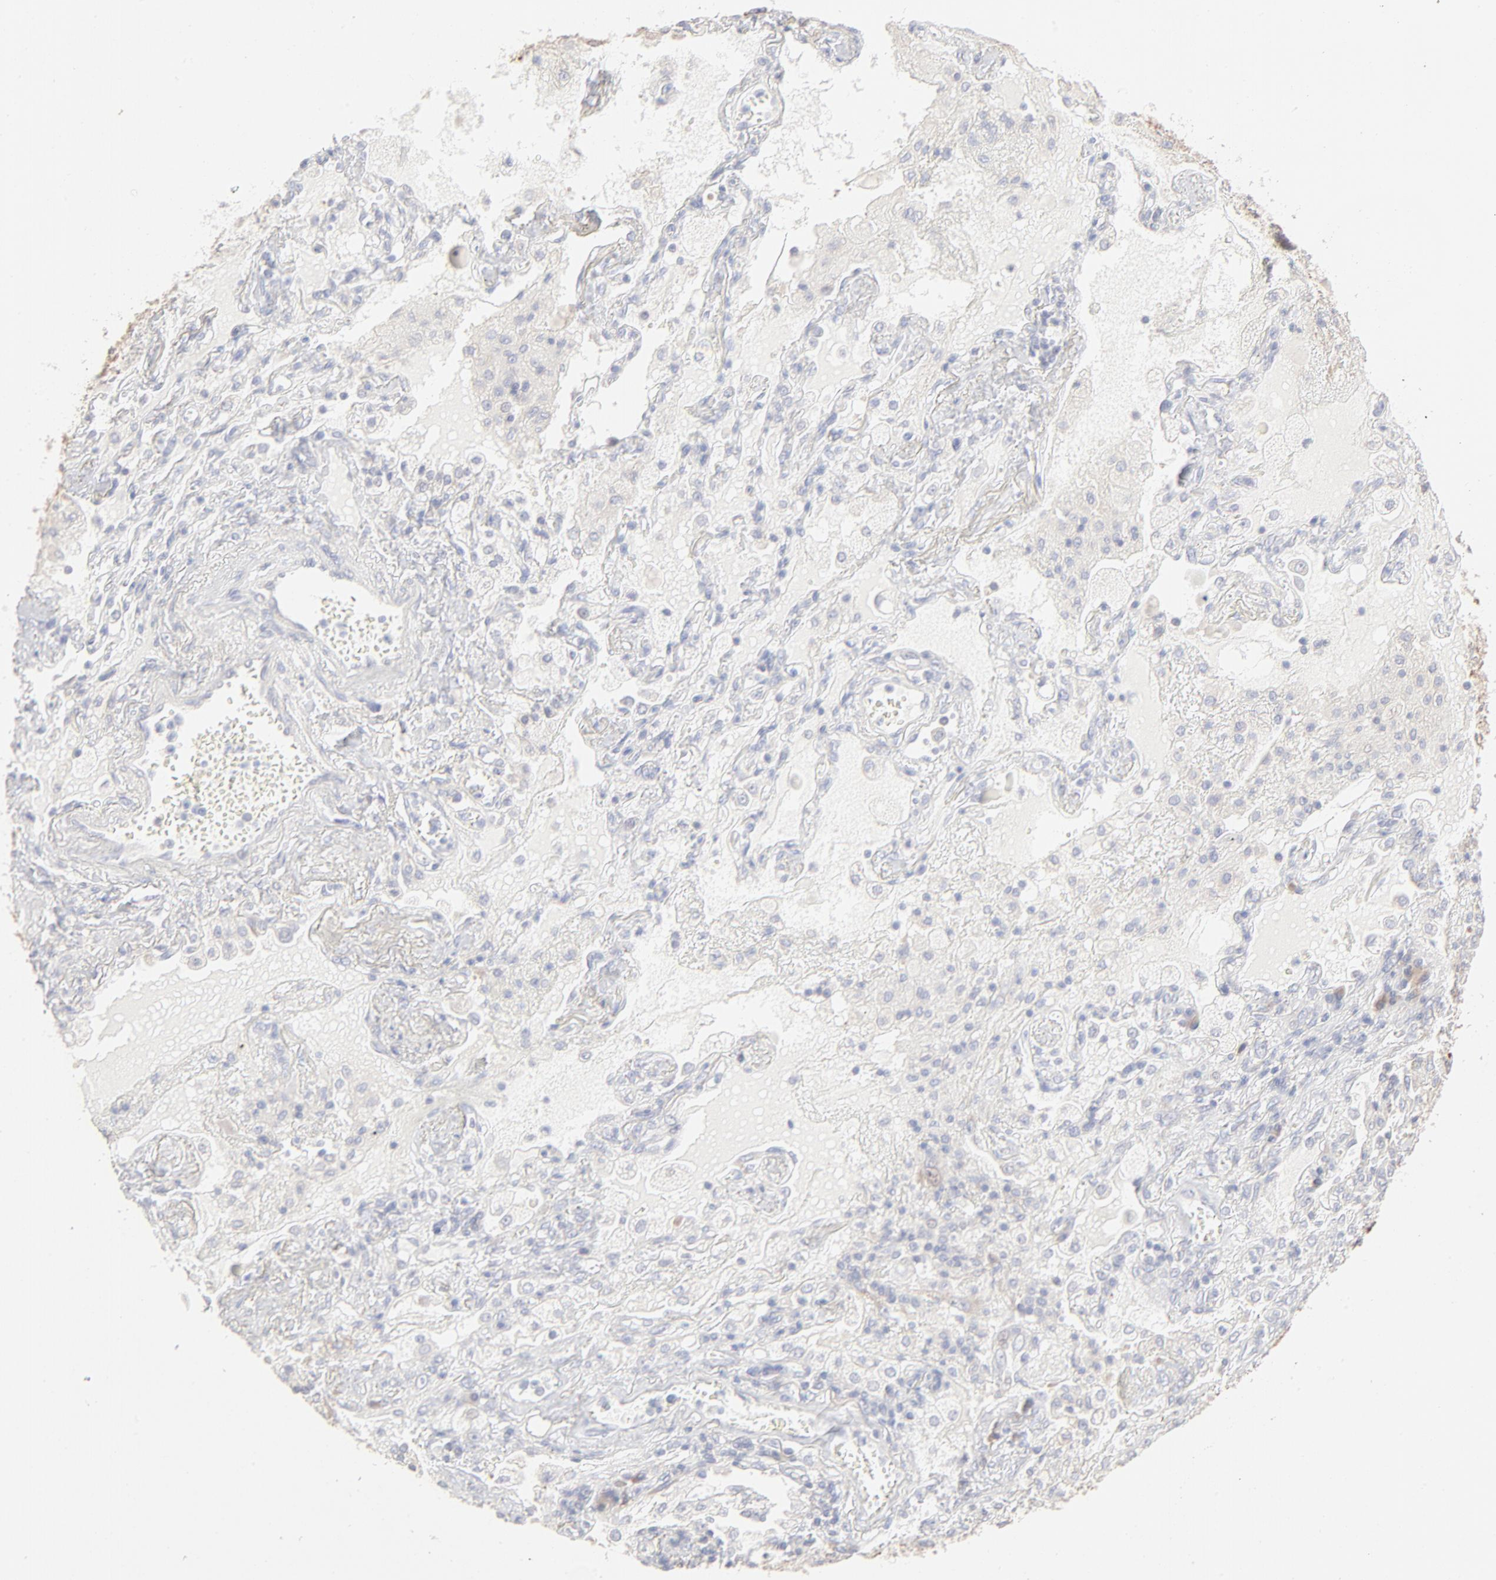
{"staining": {"intensity": "weak", "quantity": "25%-75%", "location": "cytoplasmic/membranous"}, "tissue": "lung cancer", "cell_type": "Tumor cells", "image_type": "cancer", "snomed": [{"axis": "morphology", "description": "Squamous cell carcinoma, NOS"}, {"axis": "topography", "description": "Lung"}], "caption": "The histopathology image exhibits staining of lung squamous cell carcinoma, revealing weak cytoplasmic/membranous protein expression (brown color) within tumor cells.", "gene": "RPS21", "patient": {"sex": "female", "age": 76}}